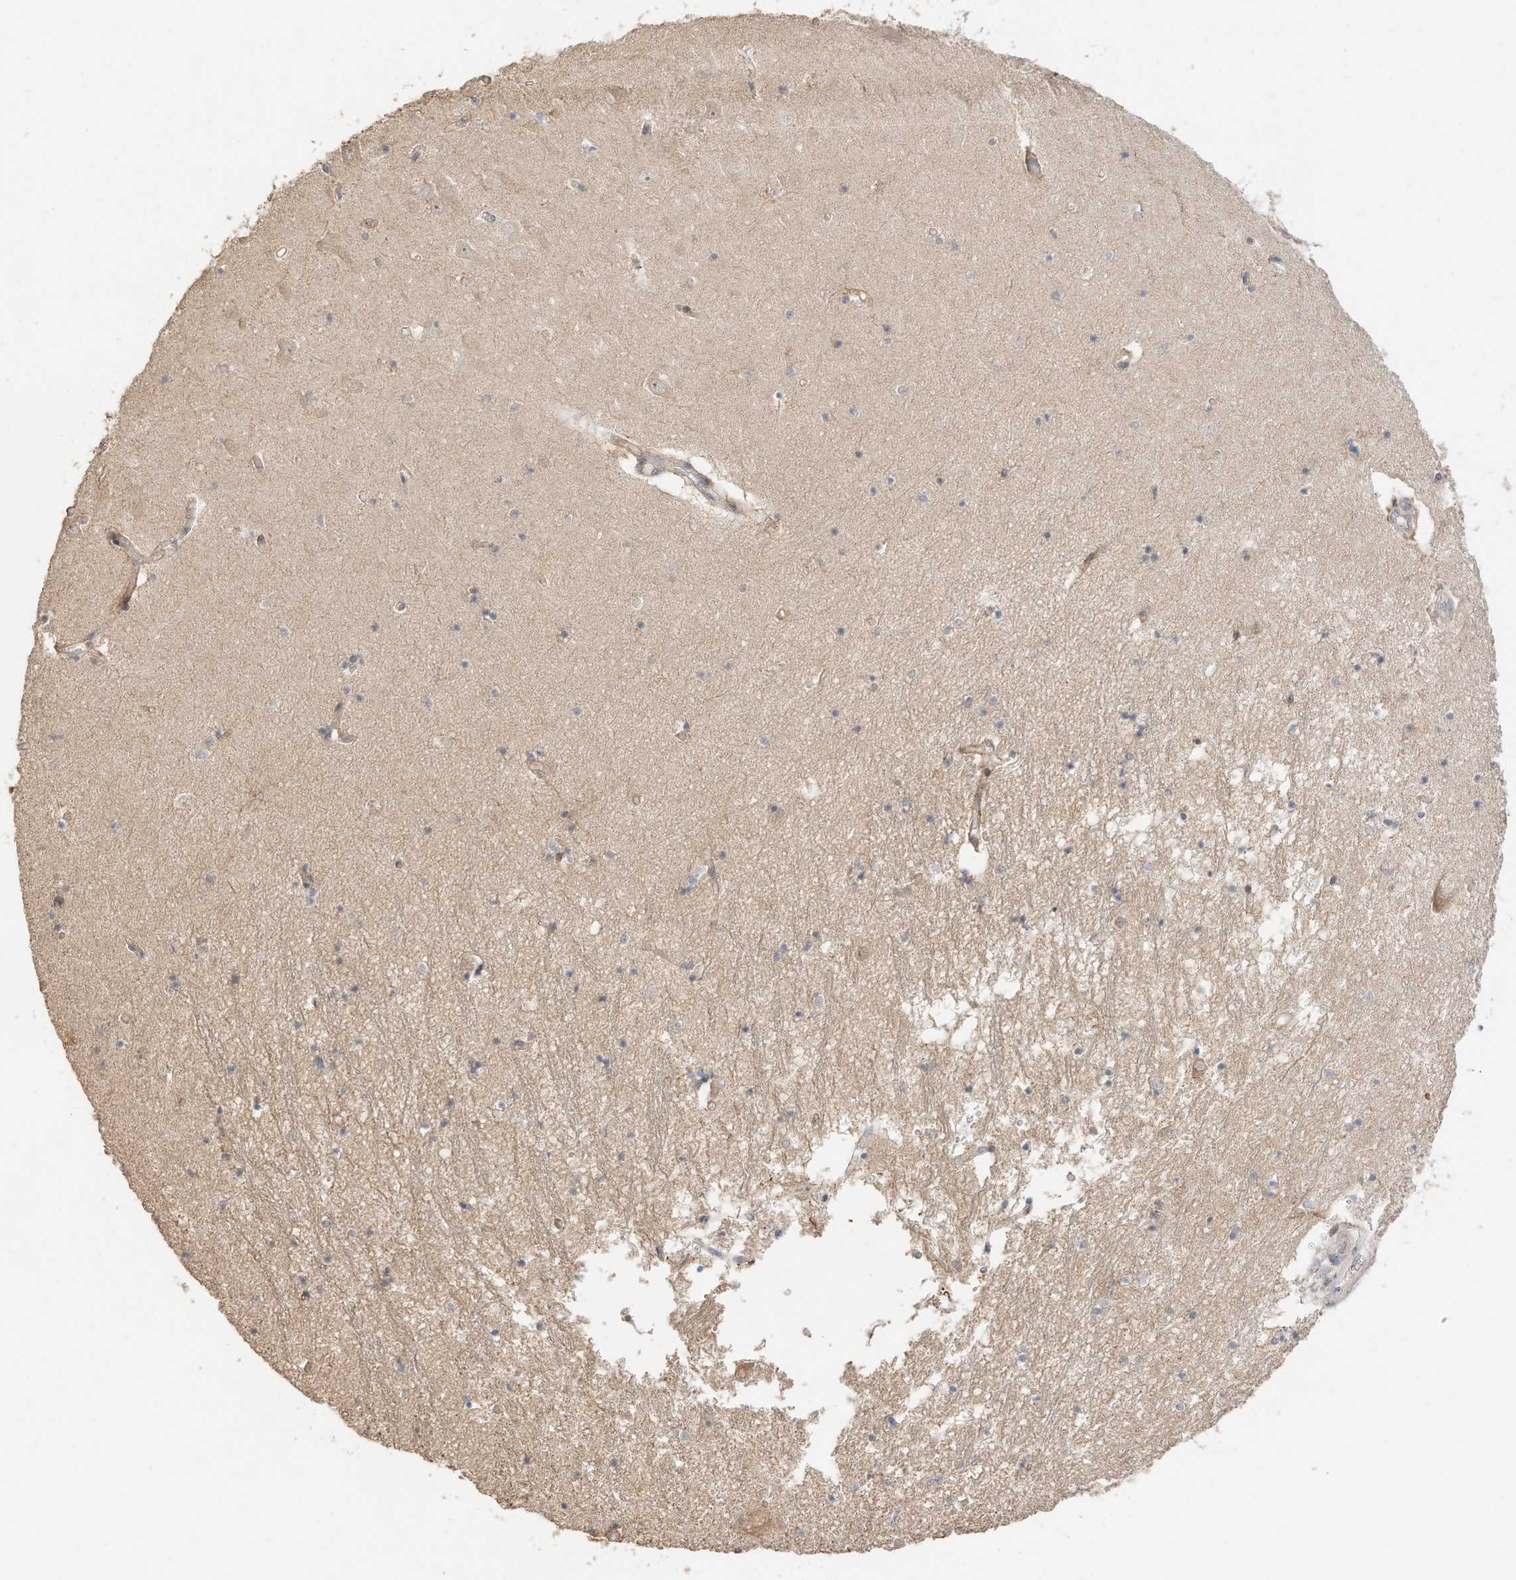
{"staining": {"intensity": "negative", "quantity": "none", "location": "none"}, "tissue": "hippocampus", "cell_type": "Glial cells", "image_type": "normal", "snomed": [{"axis": "morphology", "description": "Normal tissue, NOS"}, {"axis": "topography", "description": "Hippocampus"}], "caption": "High power microscopy photomicrograph of an IHC photomicrograph of unremarkable hippocampus, revealing no significant expression in glial cells.", "gene": "CAGE1", "patient": {"sex": "male", "age": 70}}